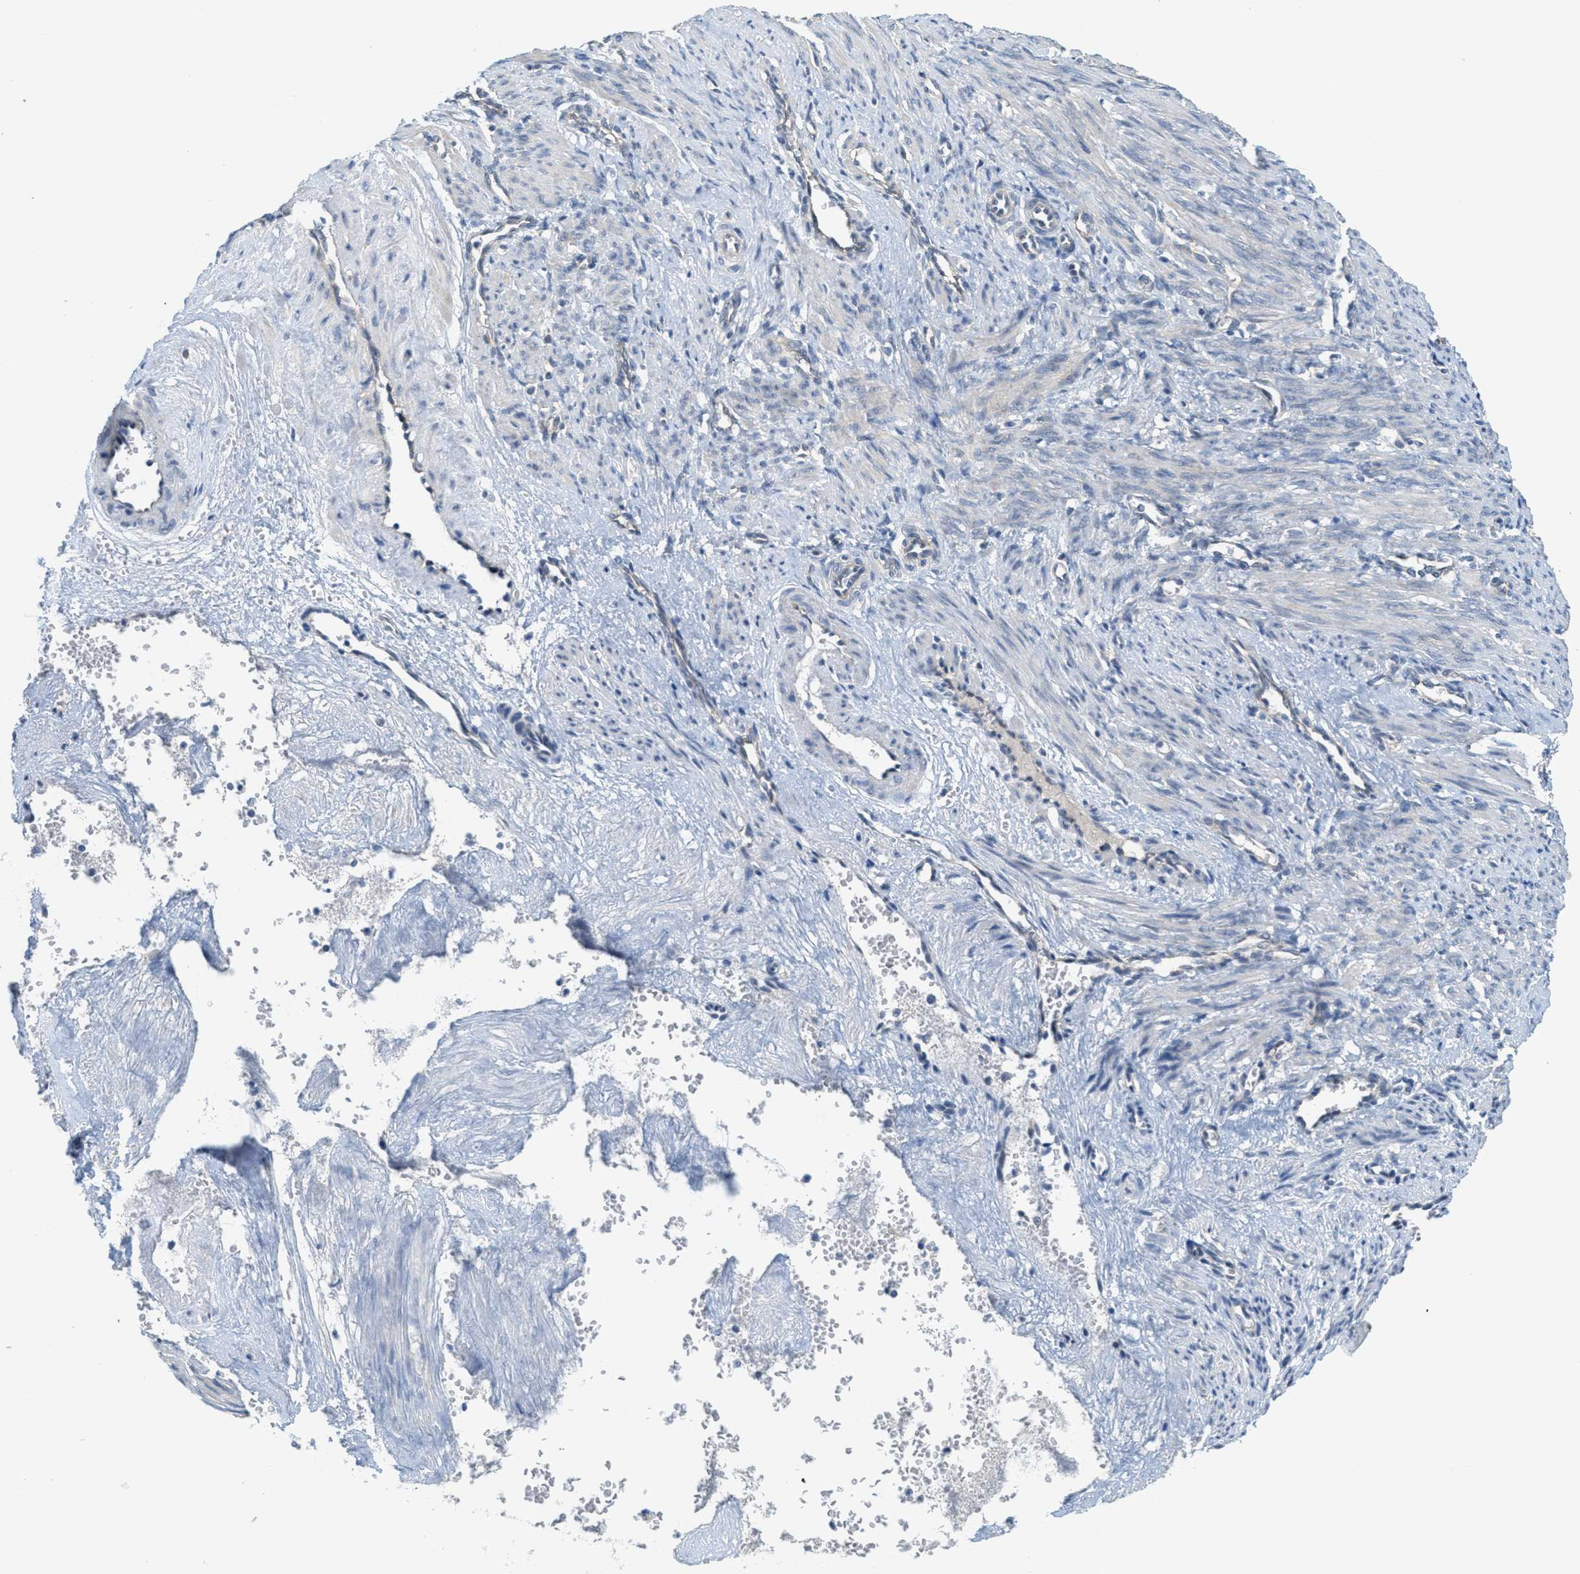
{"staining": {"intensity": "negative", "quantity": "none", "location": "none"}, "tissue": "smooth muscle", "cell_type": "Smooth muscle cells", "image_type": "normal", "snomed": [{"axis": "morphology", "description": "Normal tissue, NOS"}, {"axis": "topography", "description": "Endometrium"}], "caption": "The photomicrograph displays no significant expression in smooth muscle cells of smooth muscle. Nuclei are stained in blue.", "gene": "ZFYVE9", "patient": {"sex": "female", "age": 33}}